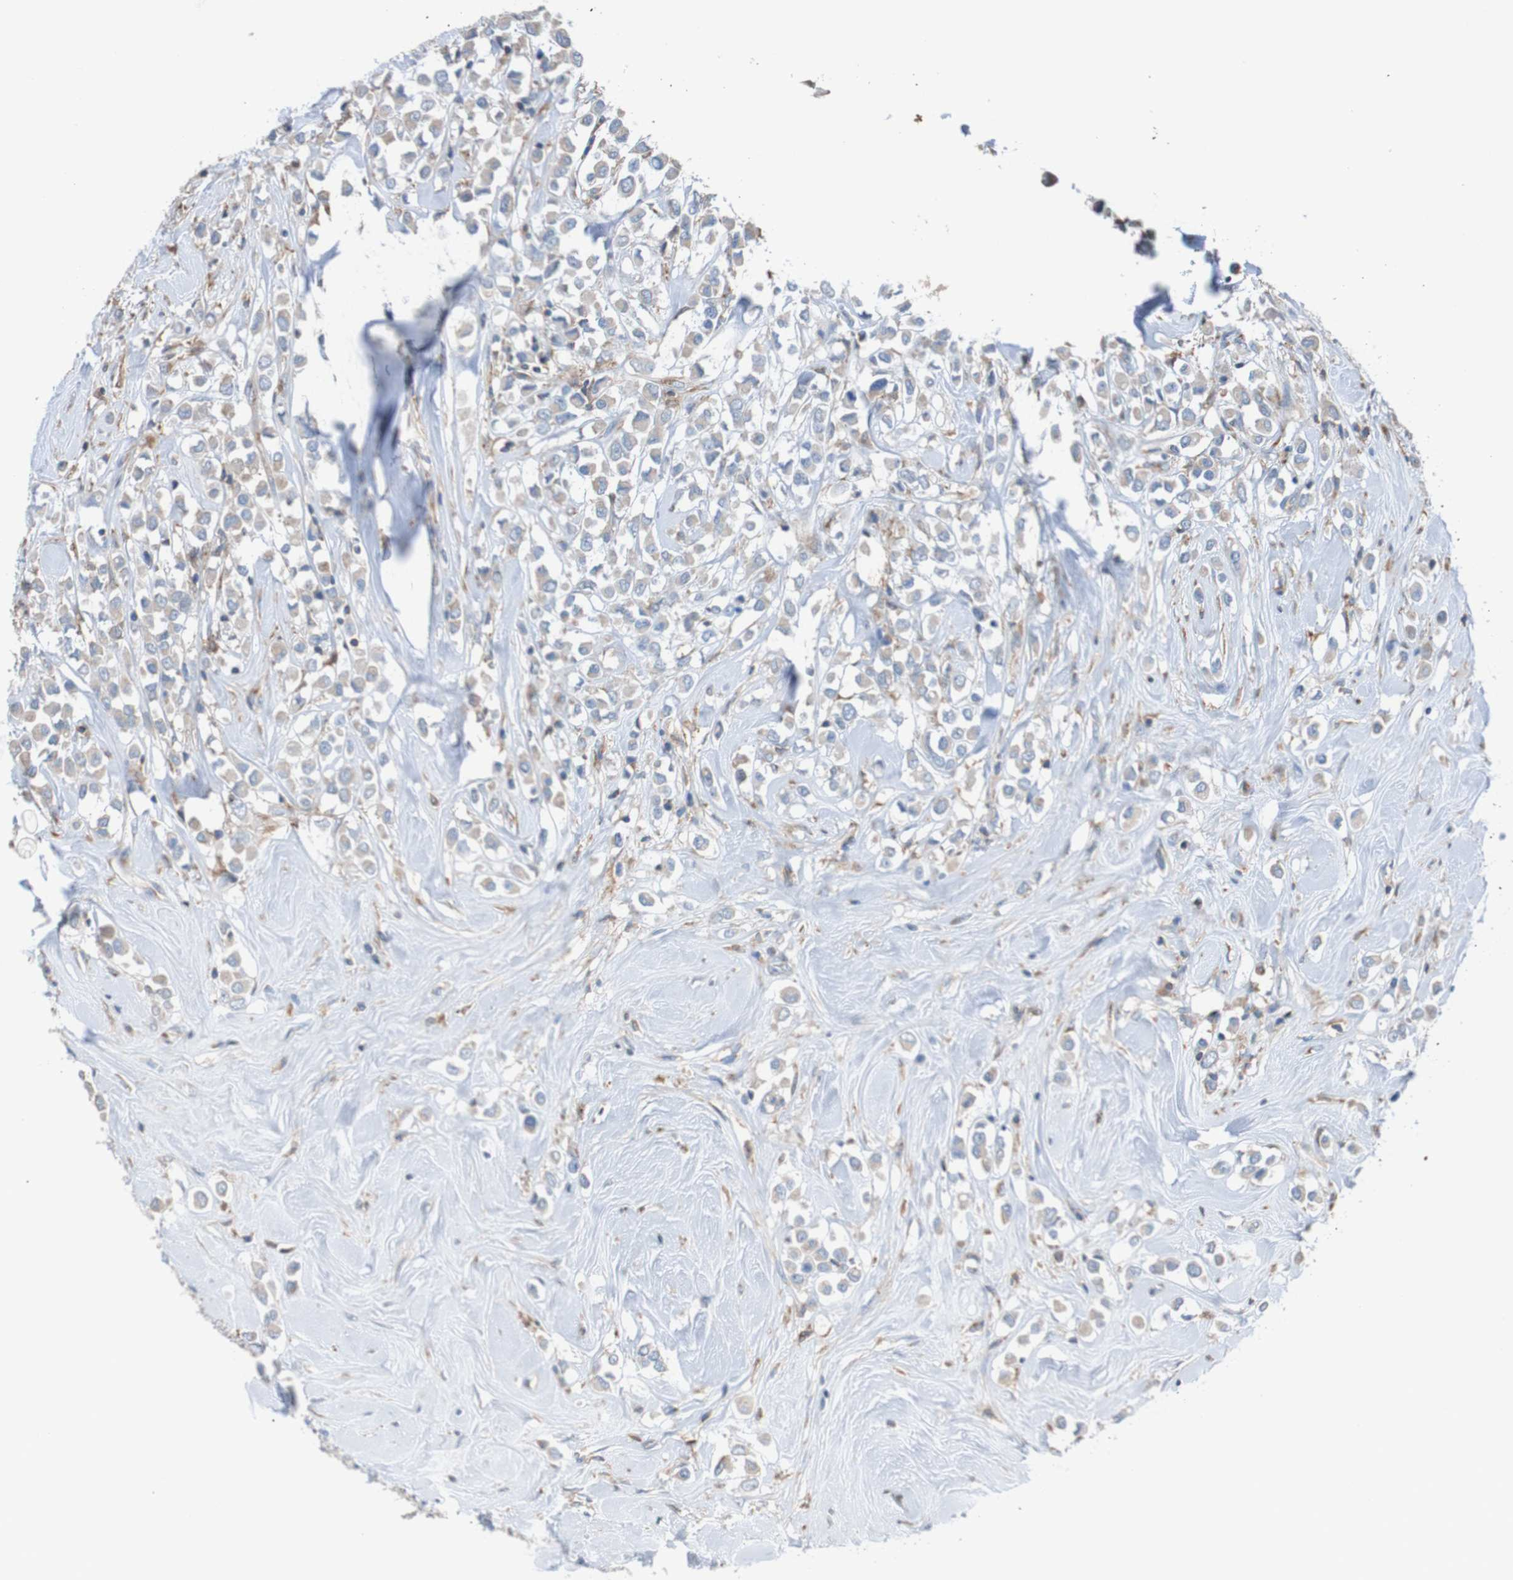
{"staining": {"intensity": "moderate", "quantity": ">75%", "location": "cytoplasmic/membranous"}, "tissue": "breast cancer", "cell_type": "Tumor cells", "image_type": "cancer", "snomed": [{"axis": "morphology", "description": "Duct carcinoma"}, {"axis": "topography", "description": "Breast"}], "caption": "The immunohistochemical stain labels moderate cytoplasmic/membranous staining in tumor cells of infiltrating ductal carcinoma (breast) tissue.", "gene": "MINAR1", "patient": {"sex": "female", "age": 61}}